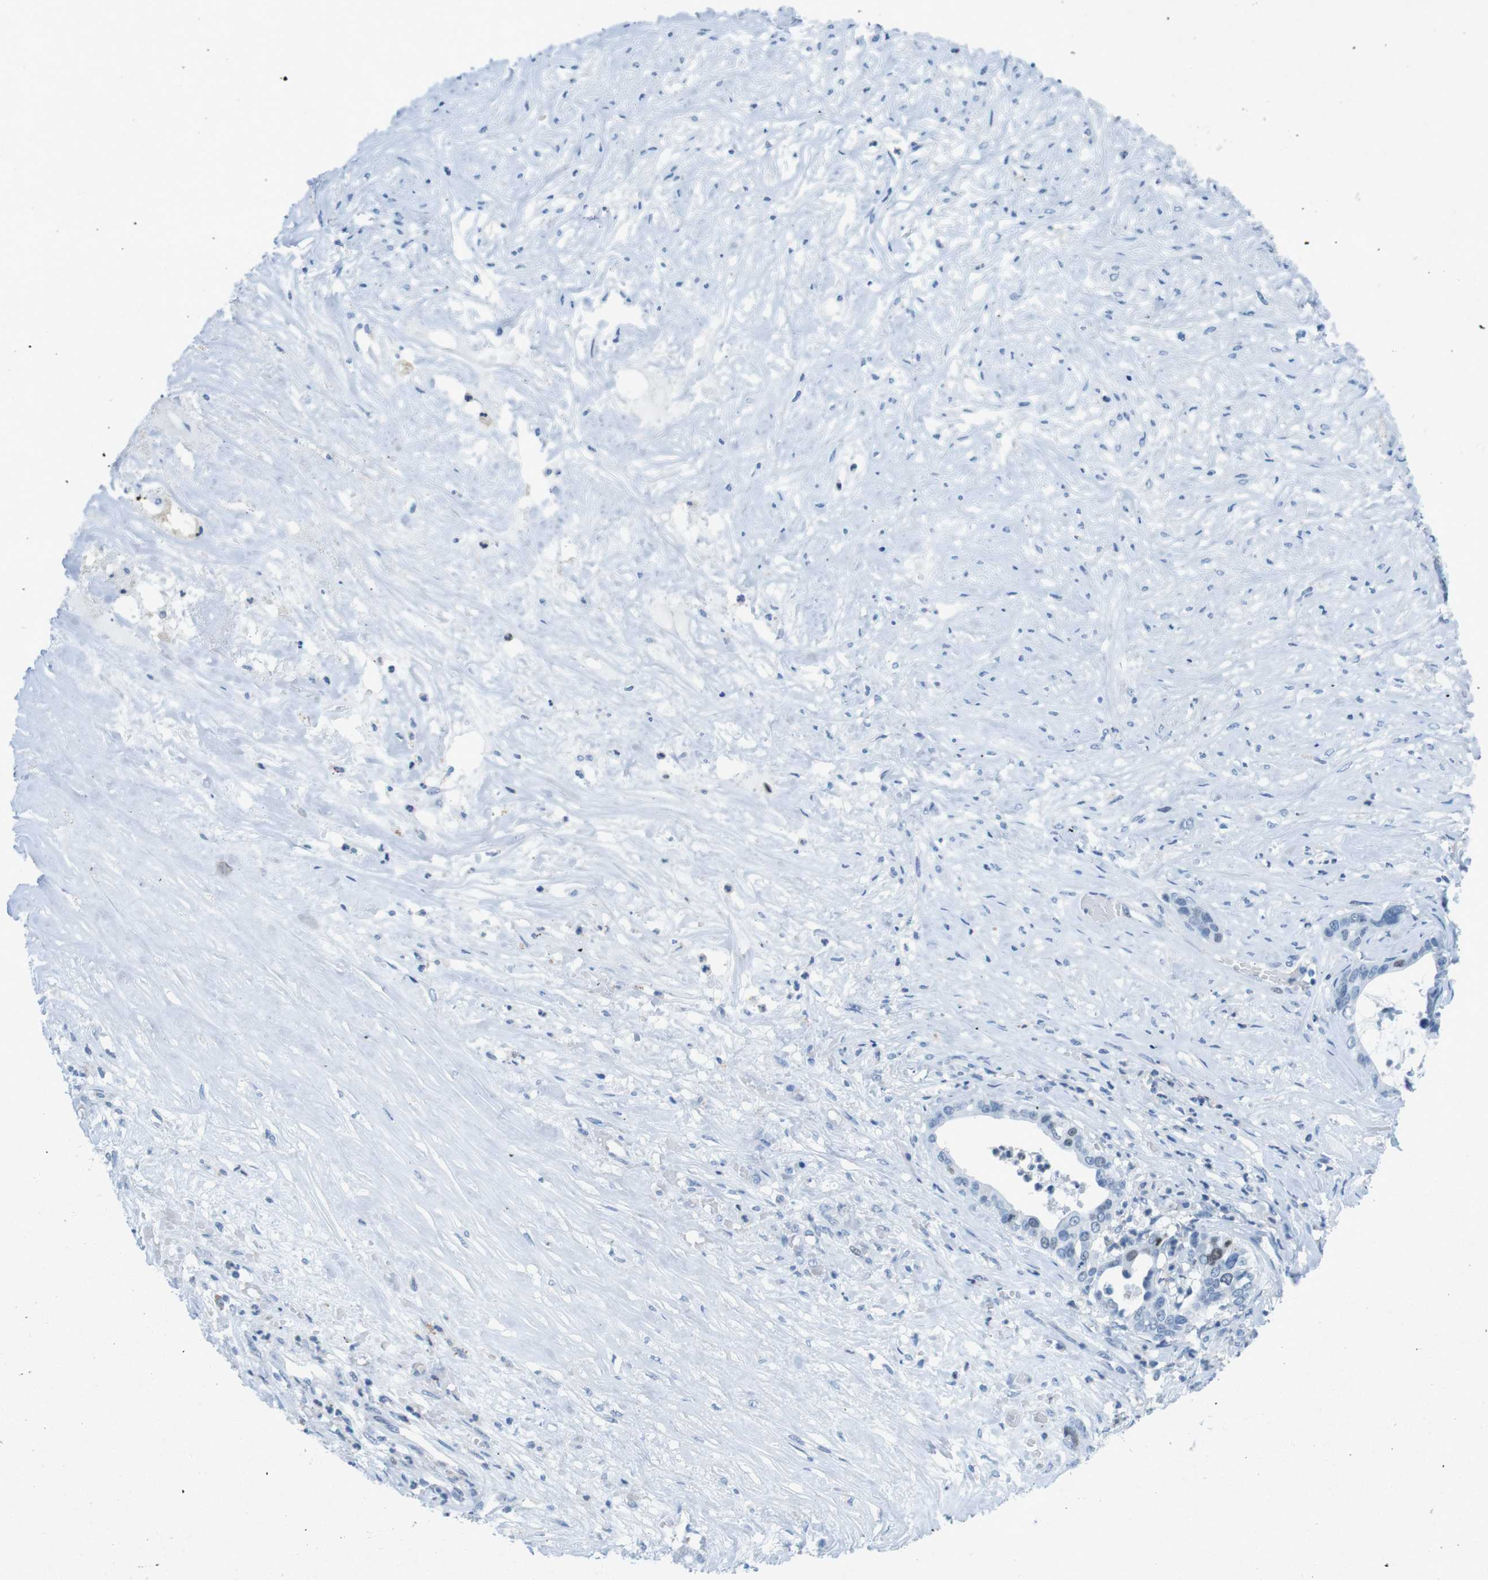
{"staining": {"intensity": "weak", "quantity": "<25%", "location": "nuclear"}, "tissue": "liver cancer", "cell_type": "Tumor cells", "image_type": "cancer", "snomed": [{"axis": "morphology", "description": "Cholangiocarcinoma"}, {"axis": "topography", "description": "Liver"}], "caption": "Immunohistochemistry (IHC) image of liver cancer (cholangiocarcinoma) stained for a protein (brown), which exhibits no expression in tumor cells.", "gene": "CTAG1B", "patient": {"sex": "female", "age": 61}}